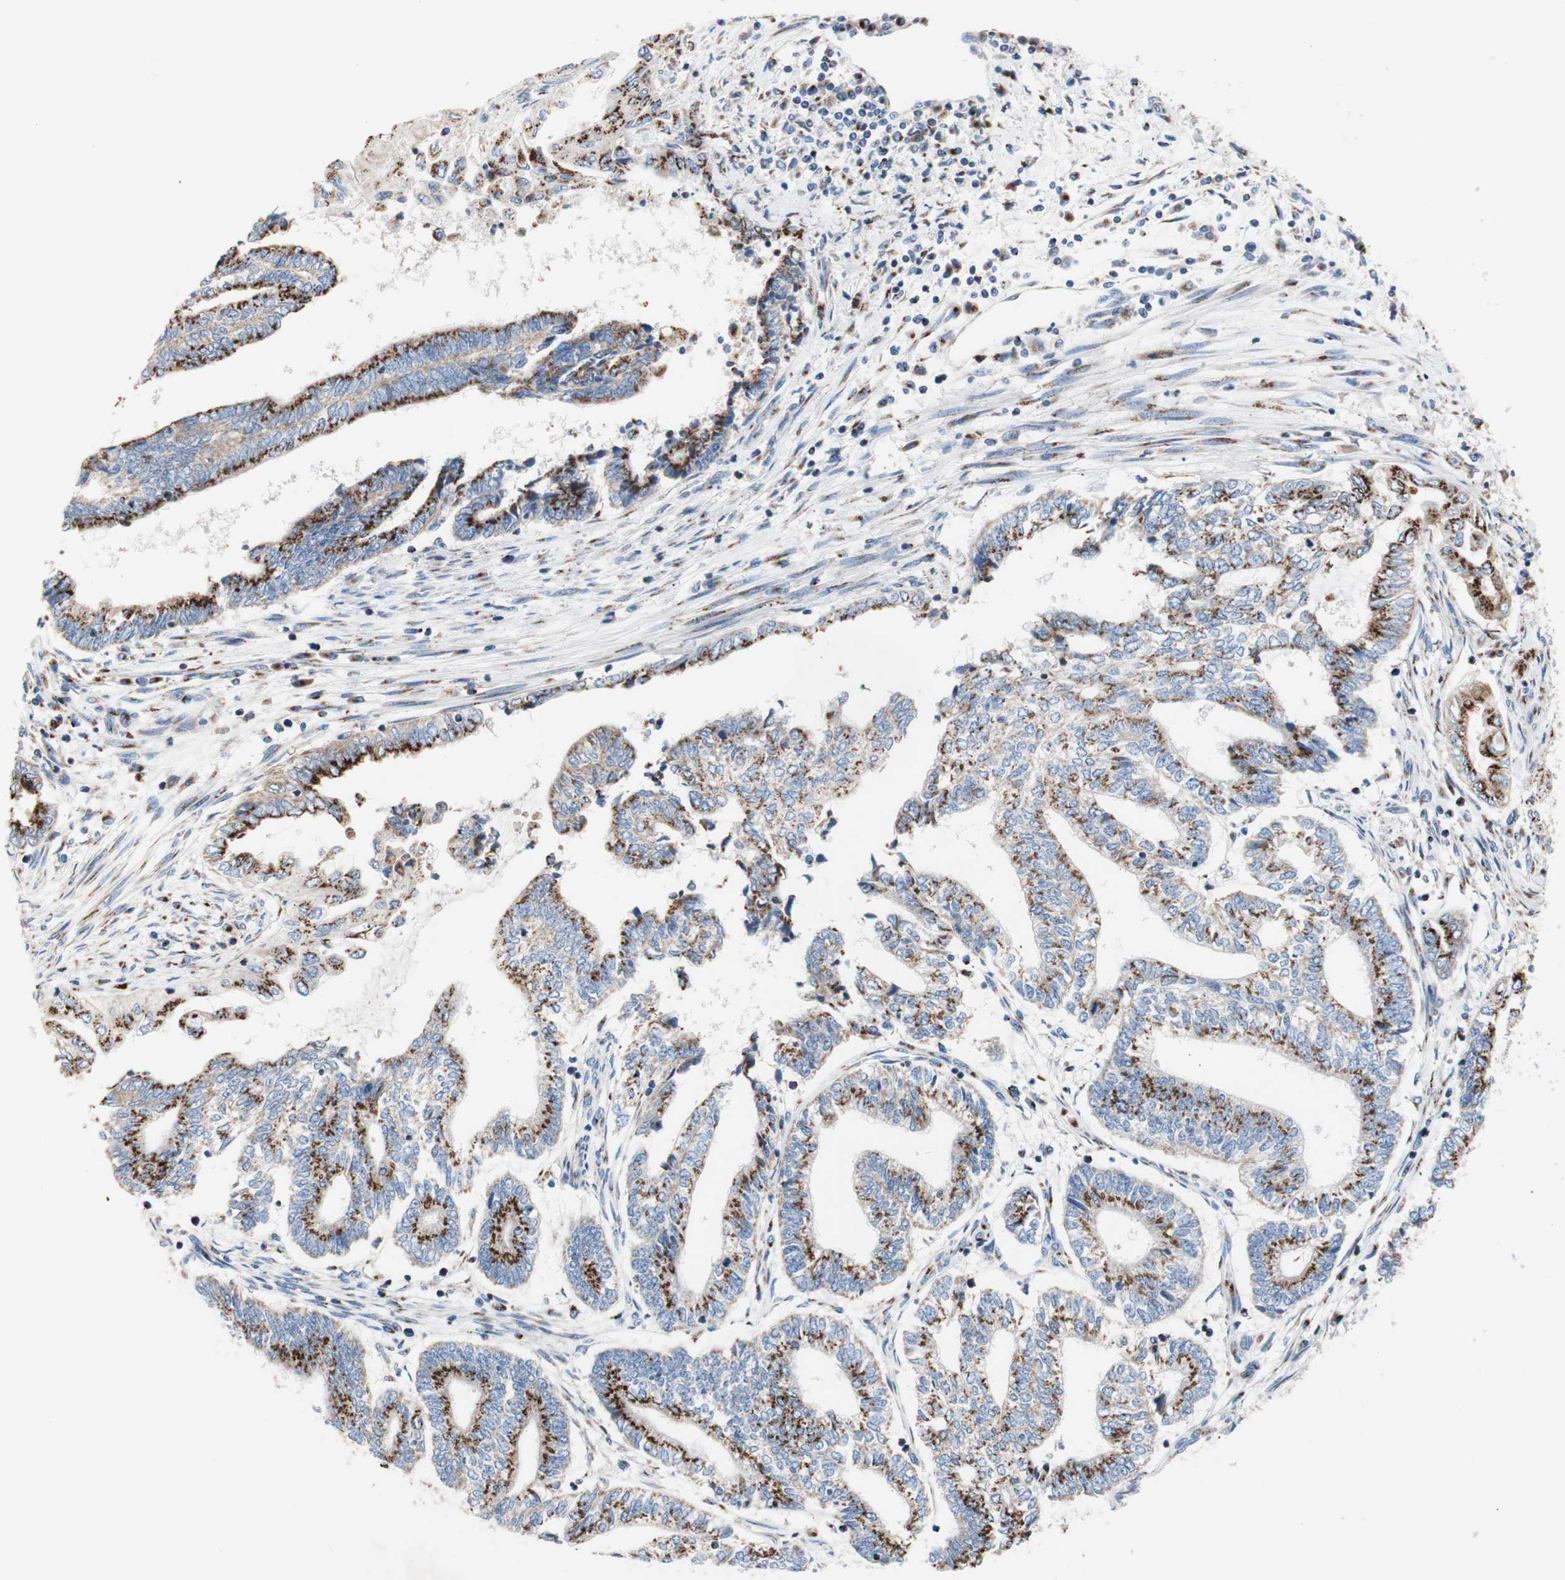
{"staining": {"intensity": "moderate", "quantity": "25%-75%", "location": "cytoplasmic/membranous"}, "tissue": "endometrial cancer", "cell_type": "Tumor cells", "image_type": "cancer", "snomed": [{"axis": "morphology", "description": "Adenocarcinoma, NOS"}, {"axis": "topography", "description": "Uterus"}, {"axis": "topography", "description": "Endometrium"}], "caption": "Immunohistochemical staining of human endometrial cancer (adenocarcinoma) exhibits medium levels of moderate cytoplasmic/membranous protein expression in approximately 25%-75% of tumor cells.", "gene": "GALNT2", "patient": {"sex": "female", "age": 70}}